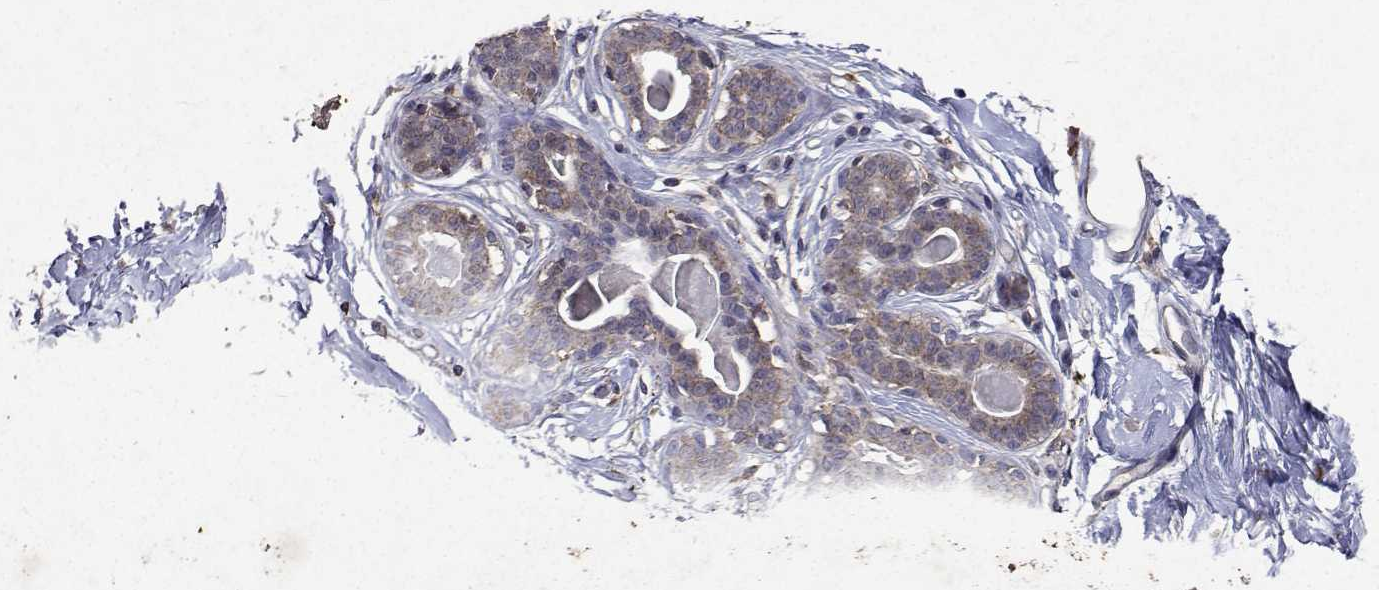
{"staining": {"intensity": "negative", "quantity": "none", "location": "none"}, "tissue": "breast", "cell_type": "Adipocytes", "image_type": "normal", "snomed": [{"axis": "morphology", "description": "Normal tissue, NOS"}, {"axis": "topography", "description": "Breast"}], "caption": "Immunohistochemical staining of unremarkable breast shows no significant staining in adipocytes.", "gene": "APAF1", "patient": {"sex": "female", "age": 45}}